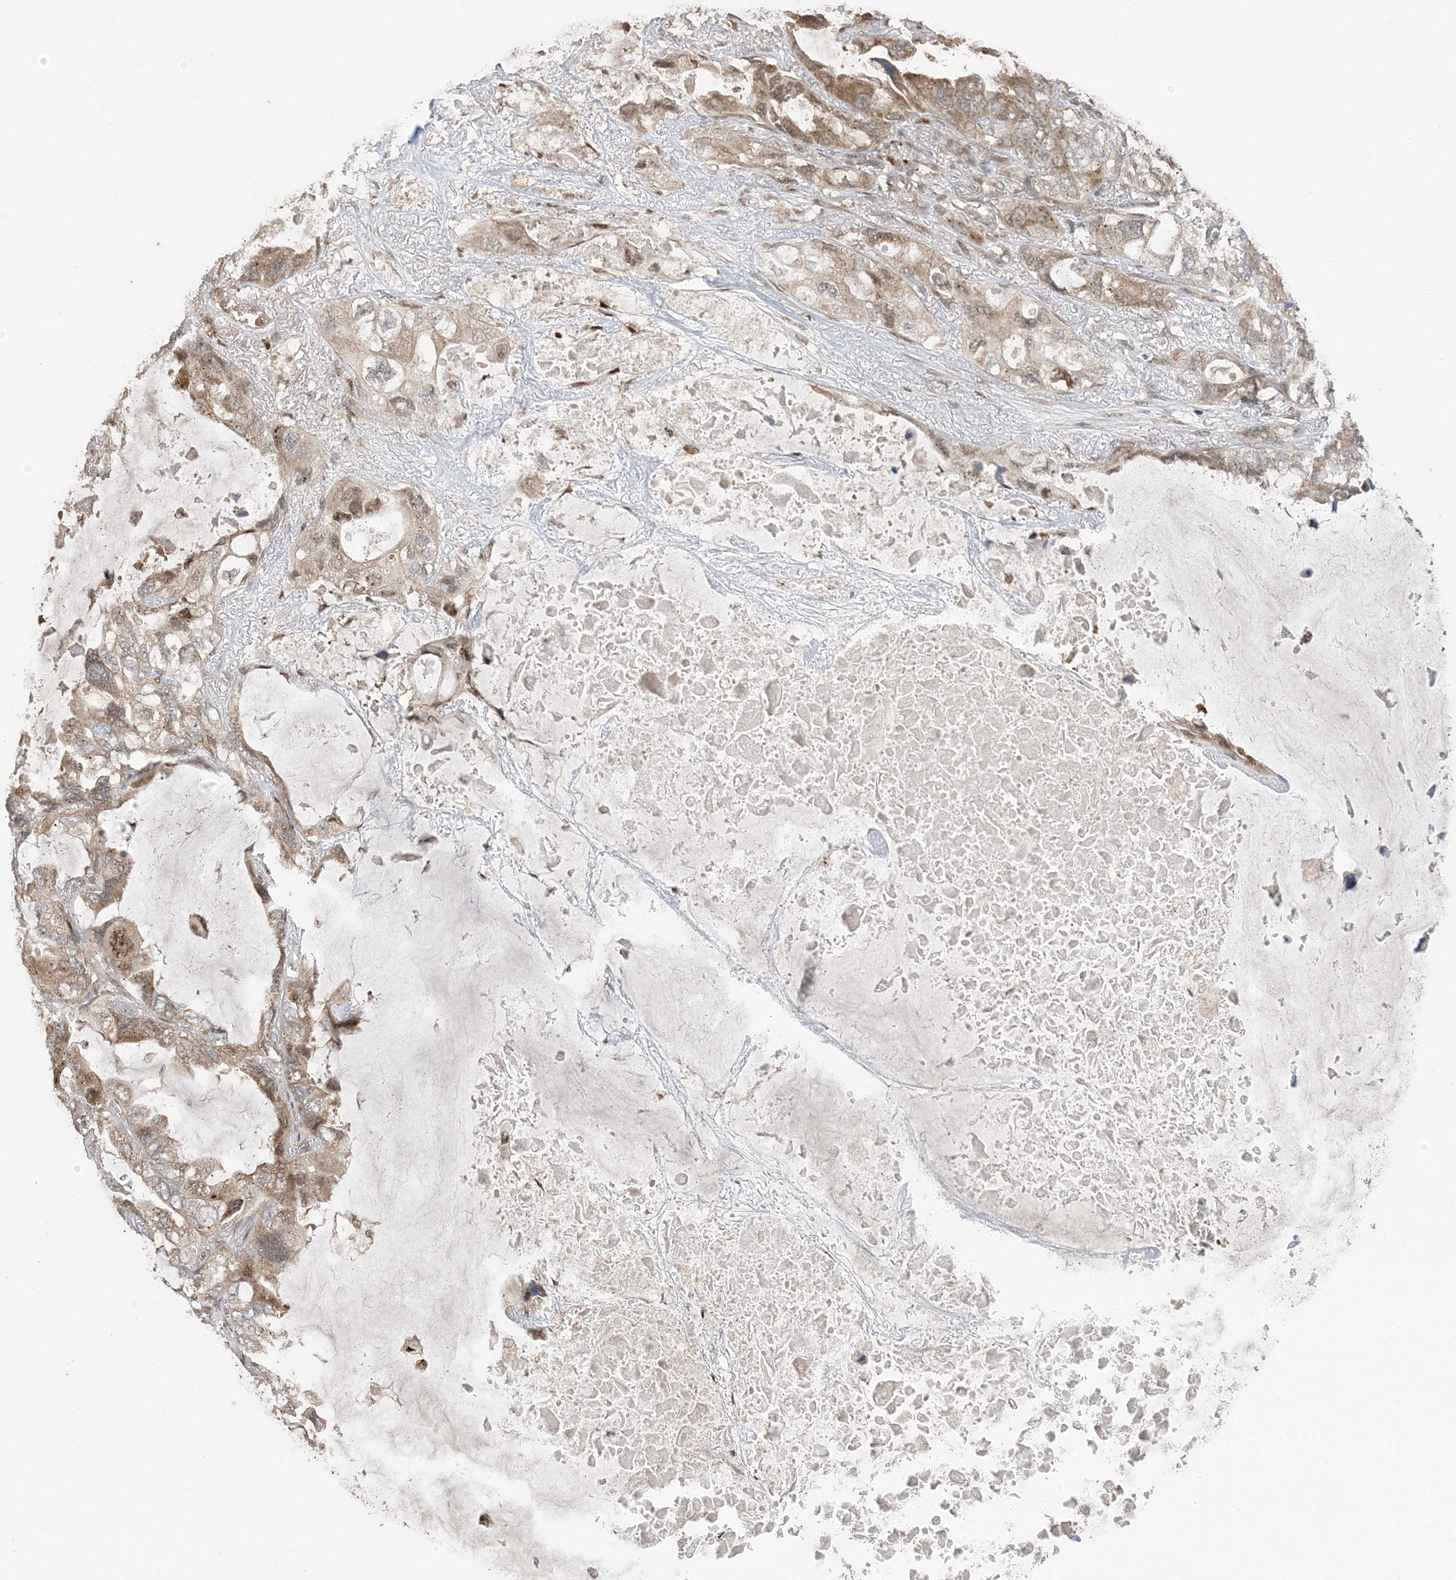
{"staining": {"intensity": "moderate", "quantity": ">75%", "location": "cytoplasmic/membranous"}, "tissue": "lung cancer", "cell_type": "Tumor cells", "image_type": "cancer", "snomed": [{"axis": "morphology", "description": "Squamous cell carcinoma, NOS"}, {"axis": "topography", "description": "Lung"}], "caption": "Protein expression analysis of human squamous cell carcinoma (lung) reveals moderate cytoplasmic/membranous positivity in approximately >75% of tumor cells.", "gene": "RER1", "patient": {"sex": "female", "age": 73}}